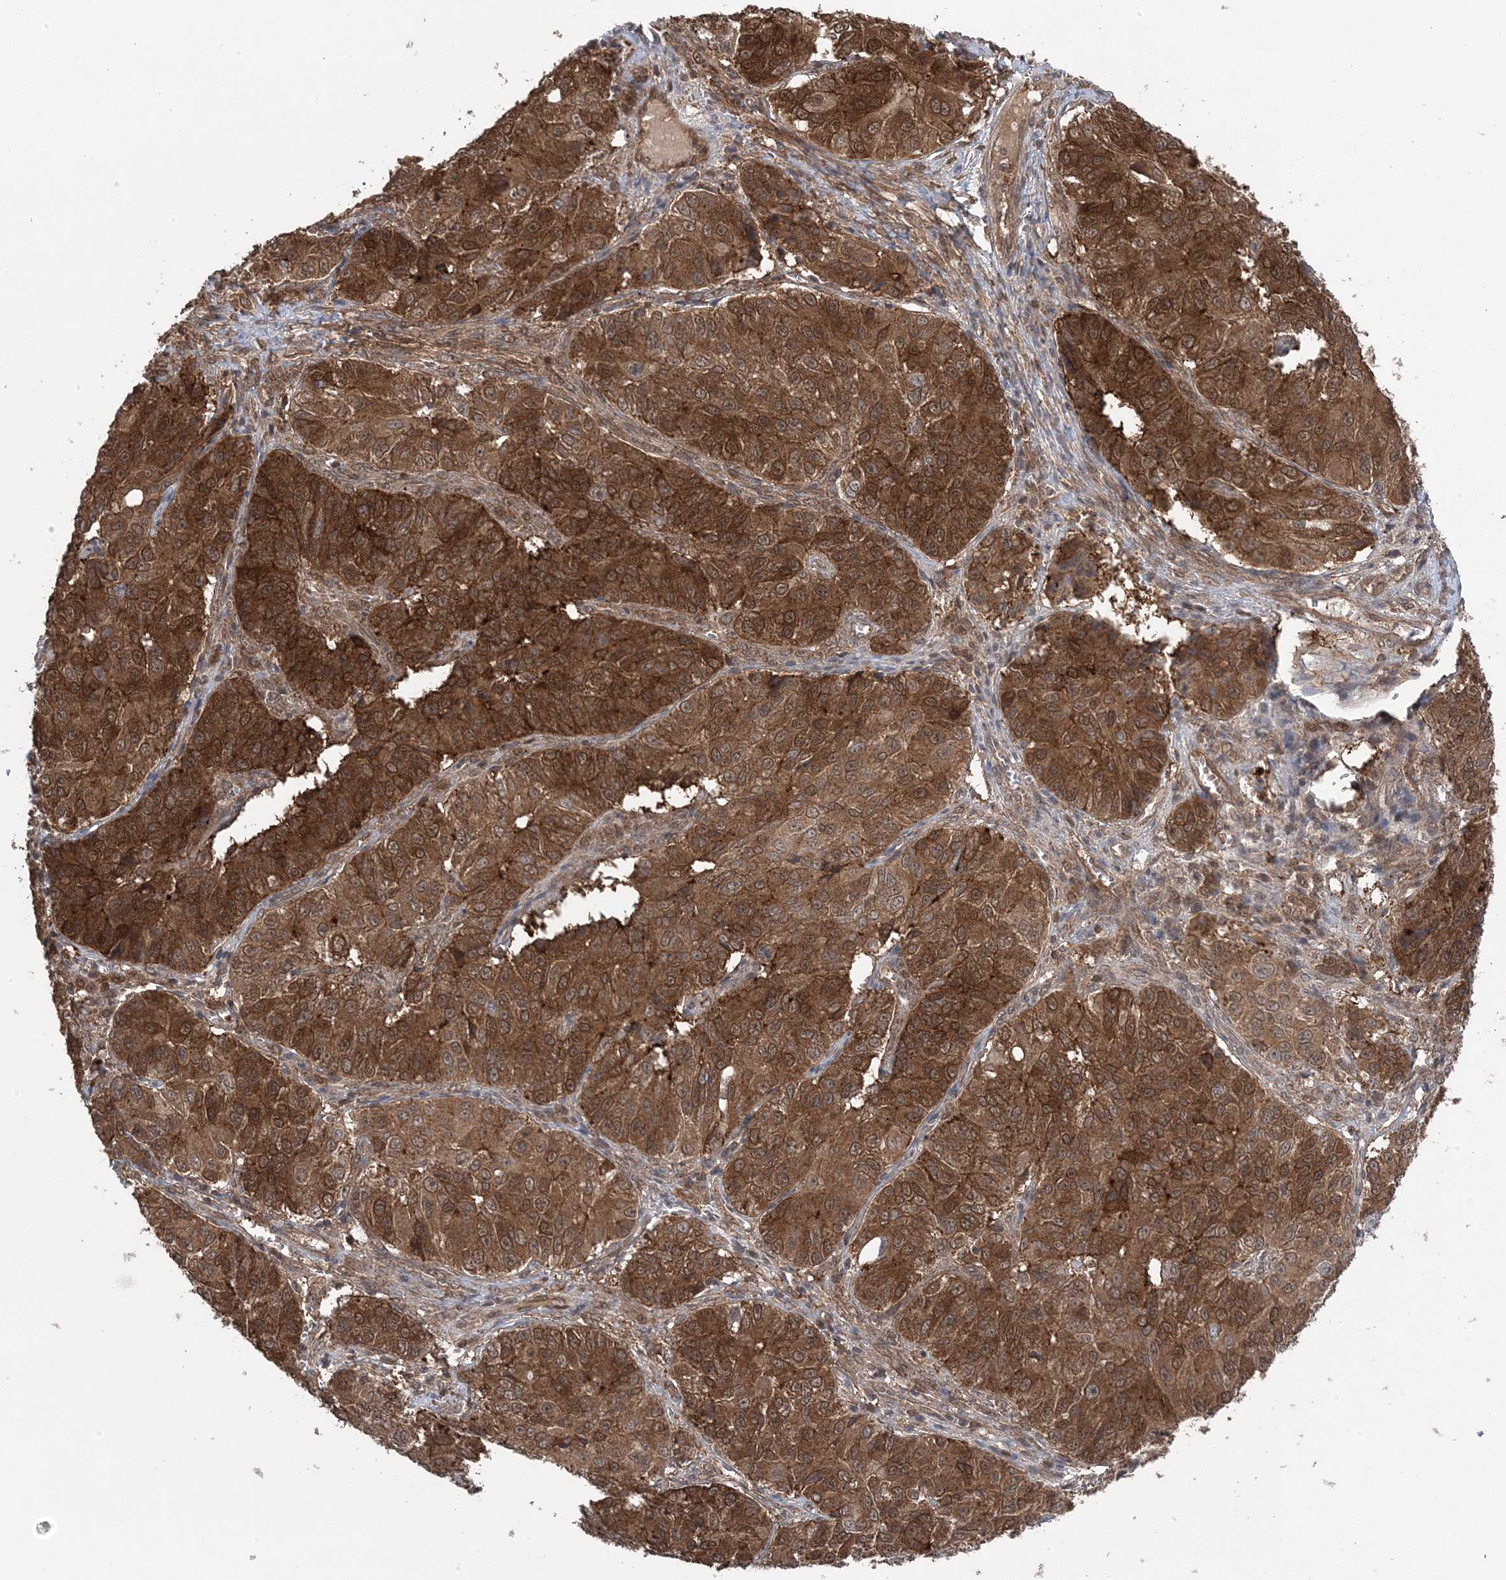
{"staining": {"intensity": "strong", "quantity": ">75%", "location": "cytoplasmic/membranous"}, "tissue": "ovarian cancer", "cell_type": "Tumor cells", "image_type": "cancer", "snomed": [{"axis": "morphology", "description": "Carcinoma, endometroid"}, {"axis": "topography", "description": "Ovary"}], "caption": "High-magnification brightfield microscopy of ovarian cancer stained with DAB (3,3'-diaminobenzidine) (brown) and counterstained with hematoxylin (blue). tumor cells exhibit strong cytoplasmic/membranous positivity is seen in about>75% of cells.", "gene": "MAPK1IP1L", "patient": {"sex": "female", "age": 51}}